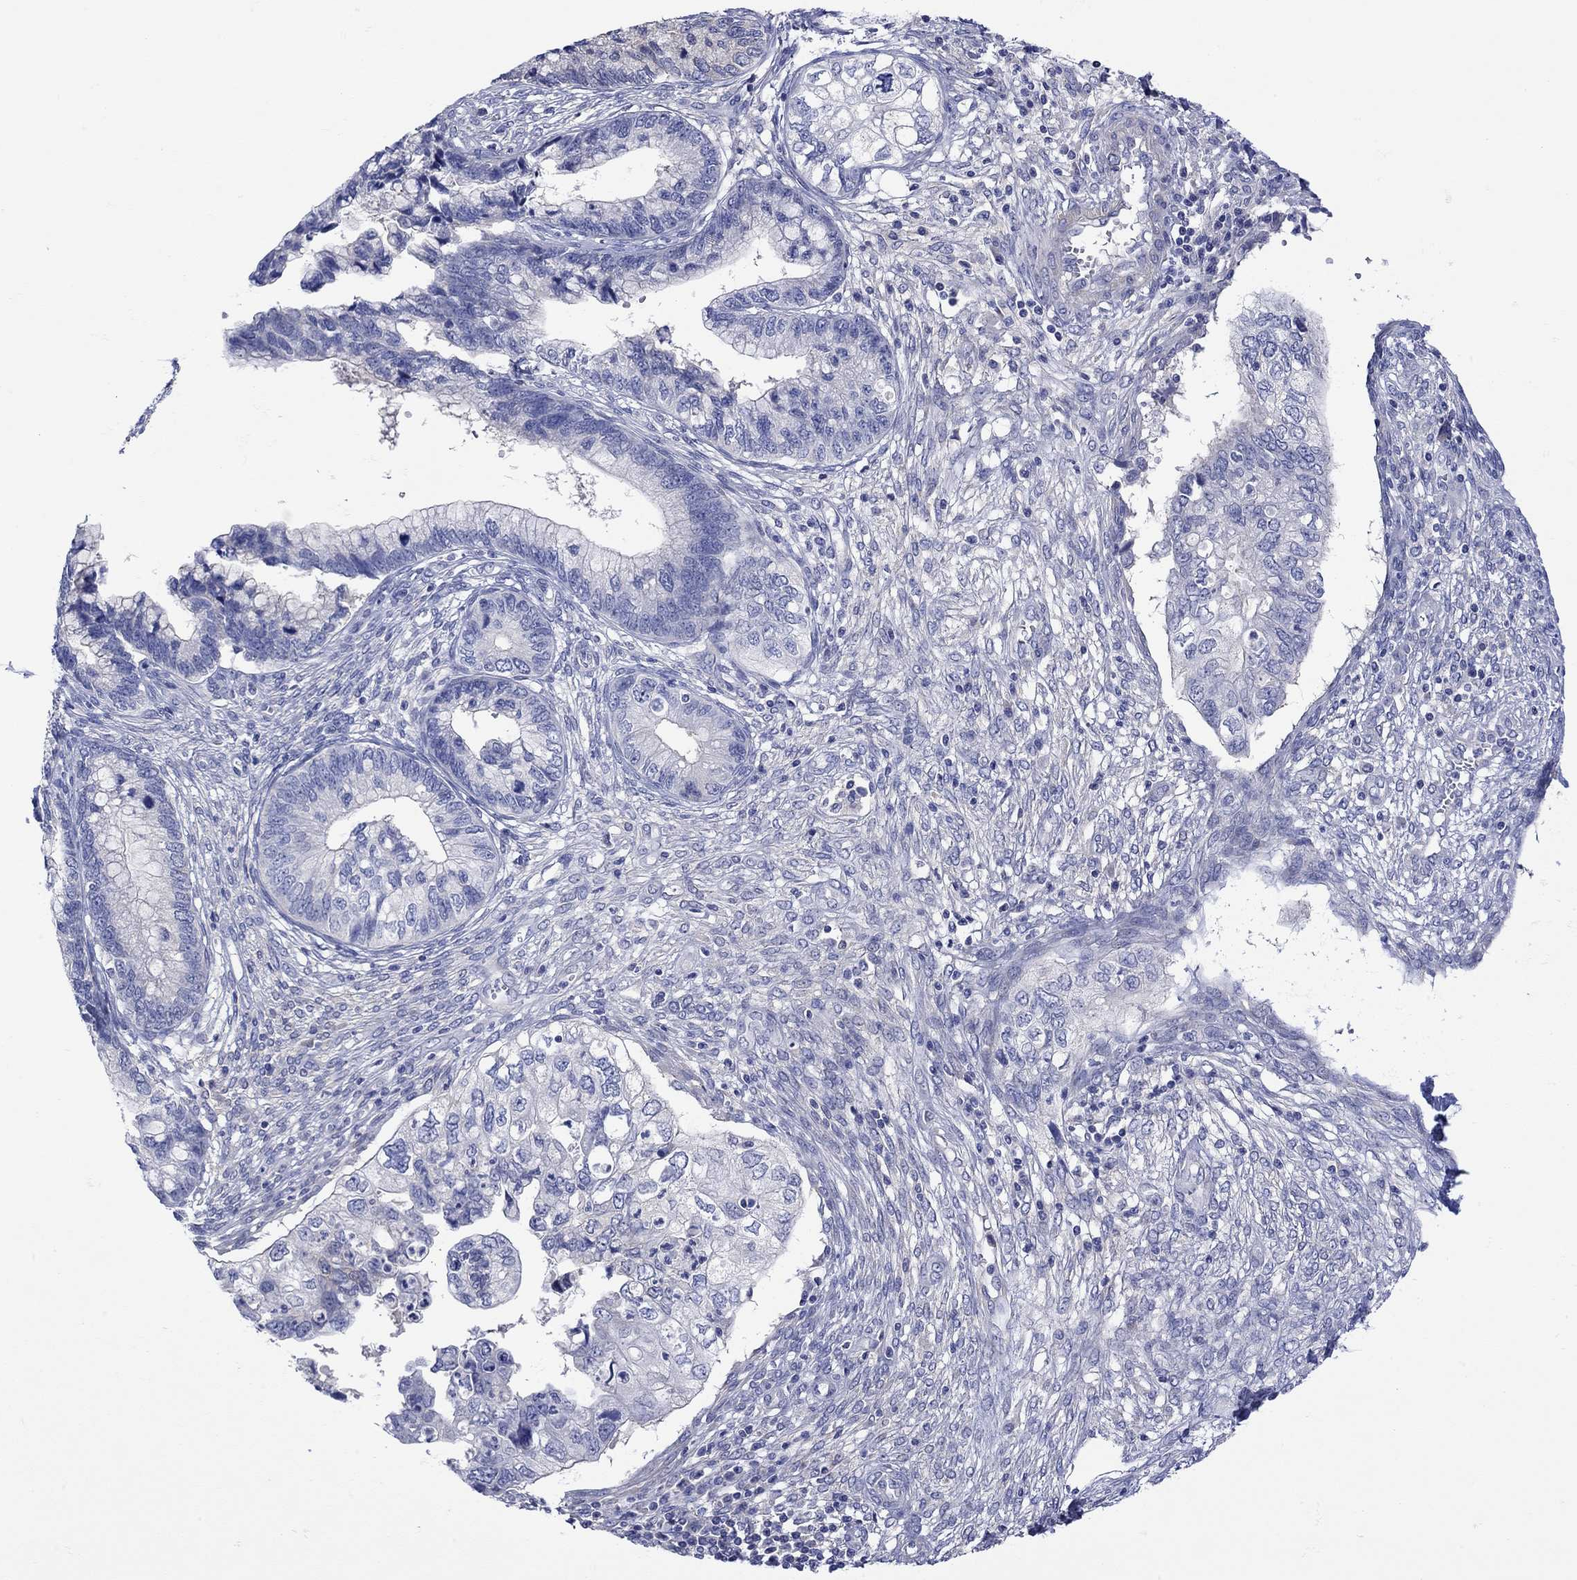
{"staining": {"intensity": "negative", "quantity": "none", "location": "none"}, "tissue": "cervical cancer", "cell_type": "Tumor cells", "image_type": "cancer", "snomed": [{"axis": "morphology", "description": "Adenocarcinoma, NOS"}, {"axis": "topography", "description": "Cervix"}], "caption": "The immunohistochemistry (IHC) image has no significant staining in tumor cells of cervical cancer (adenocarcinoma) tissue.", "gene": "MSI1", "patient": {"sex": "female", "age": 44}}